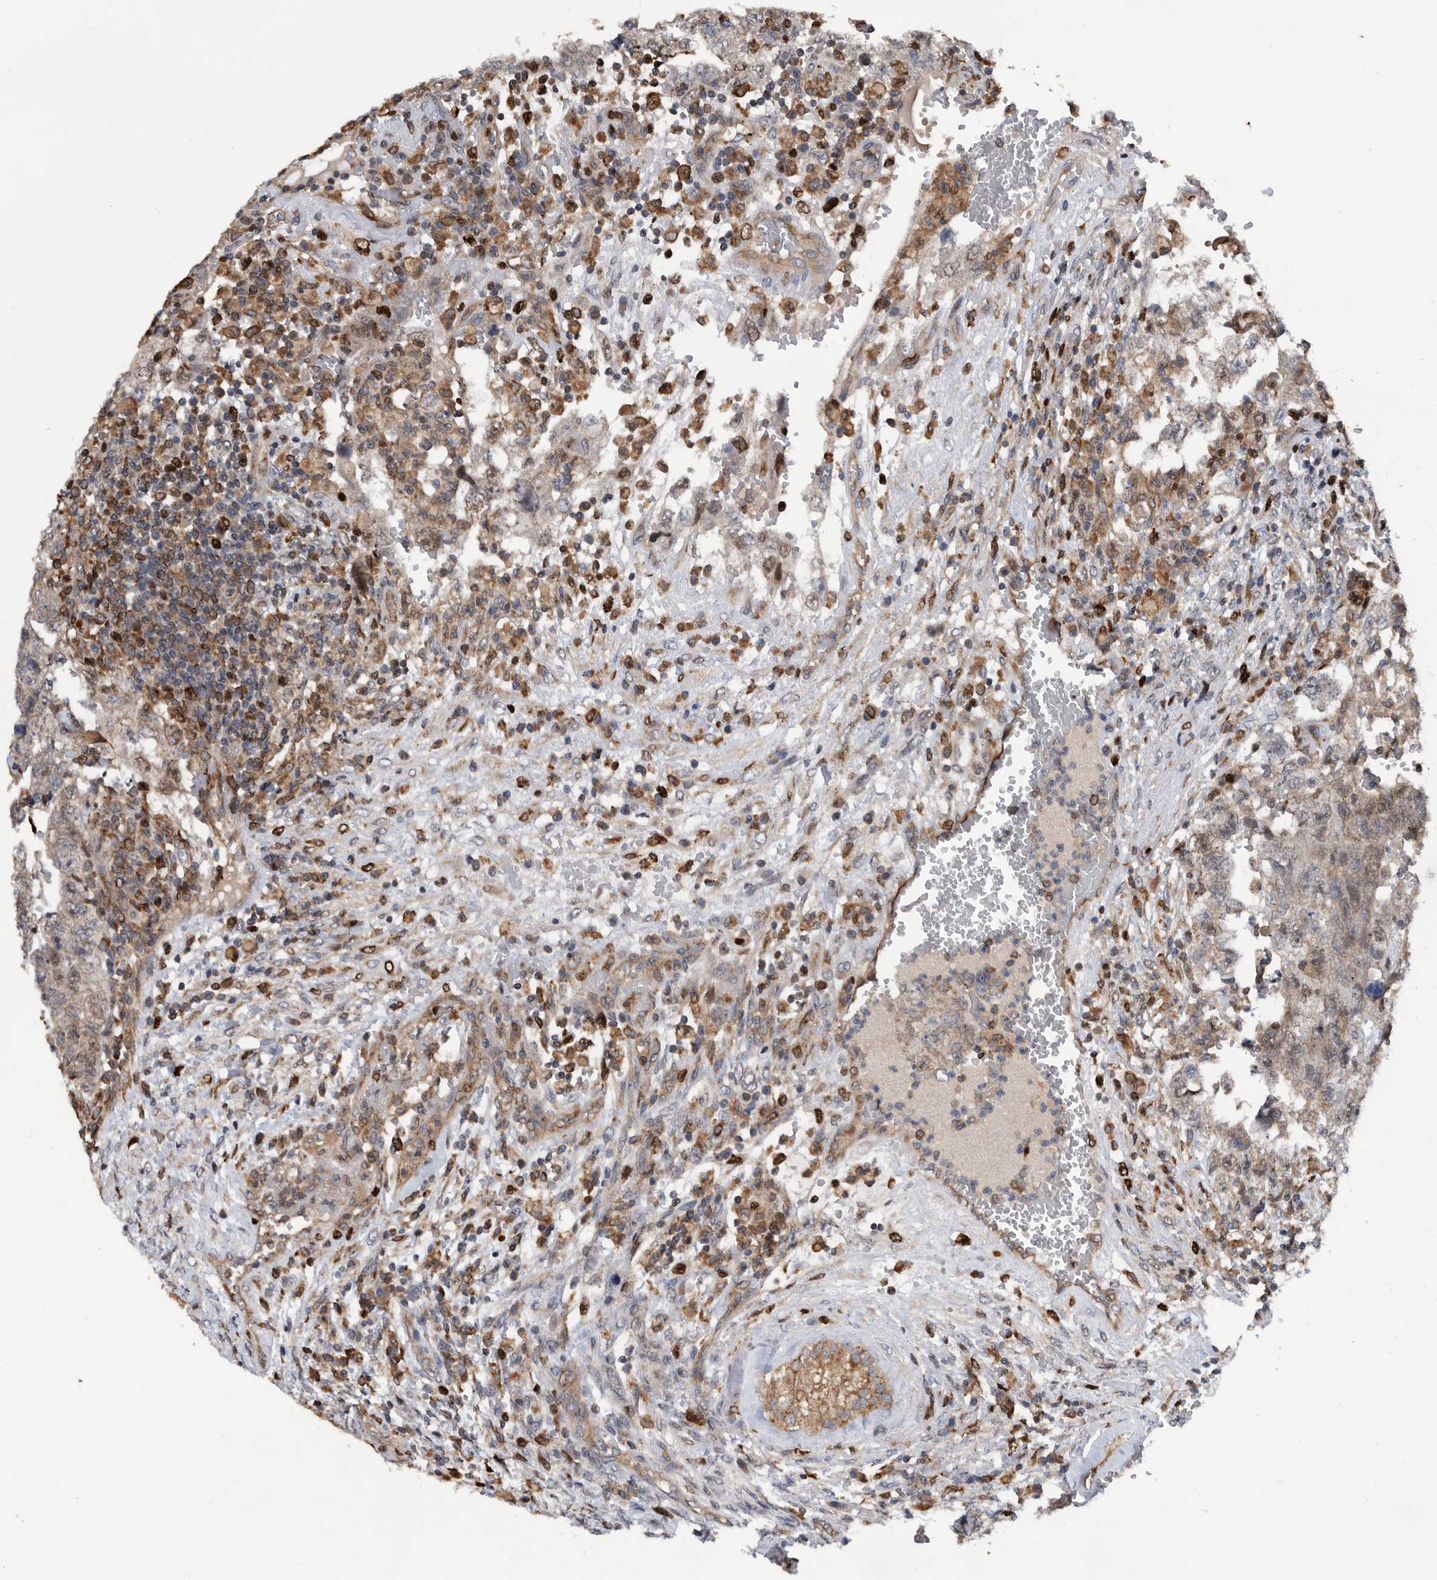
{"staining": {"intensity": "weak", "quantity": "<25%", "location": "cytoplasmic/membranous,nuclear"}, "tissue": "testis cancer", "cell_type": "Tumor cells", "image_type": "cancer", "snomed": [{"axis": "morphology", "description": "Carcinoma, Embryonal, NOS"}, {"axis": "topography", "description": "Testis"}], "caption": "Histopathology image shows no significant protein expression in tumor cells of embryonal carcinoma (testis).", "gene": "ATAD2", "patient": {"sex": "male", "age": 36}}